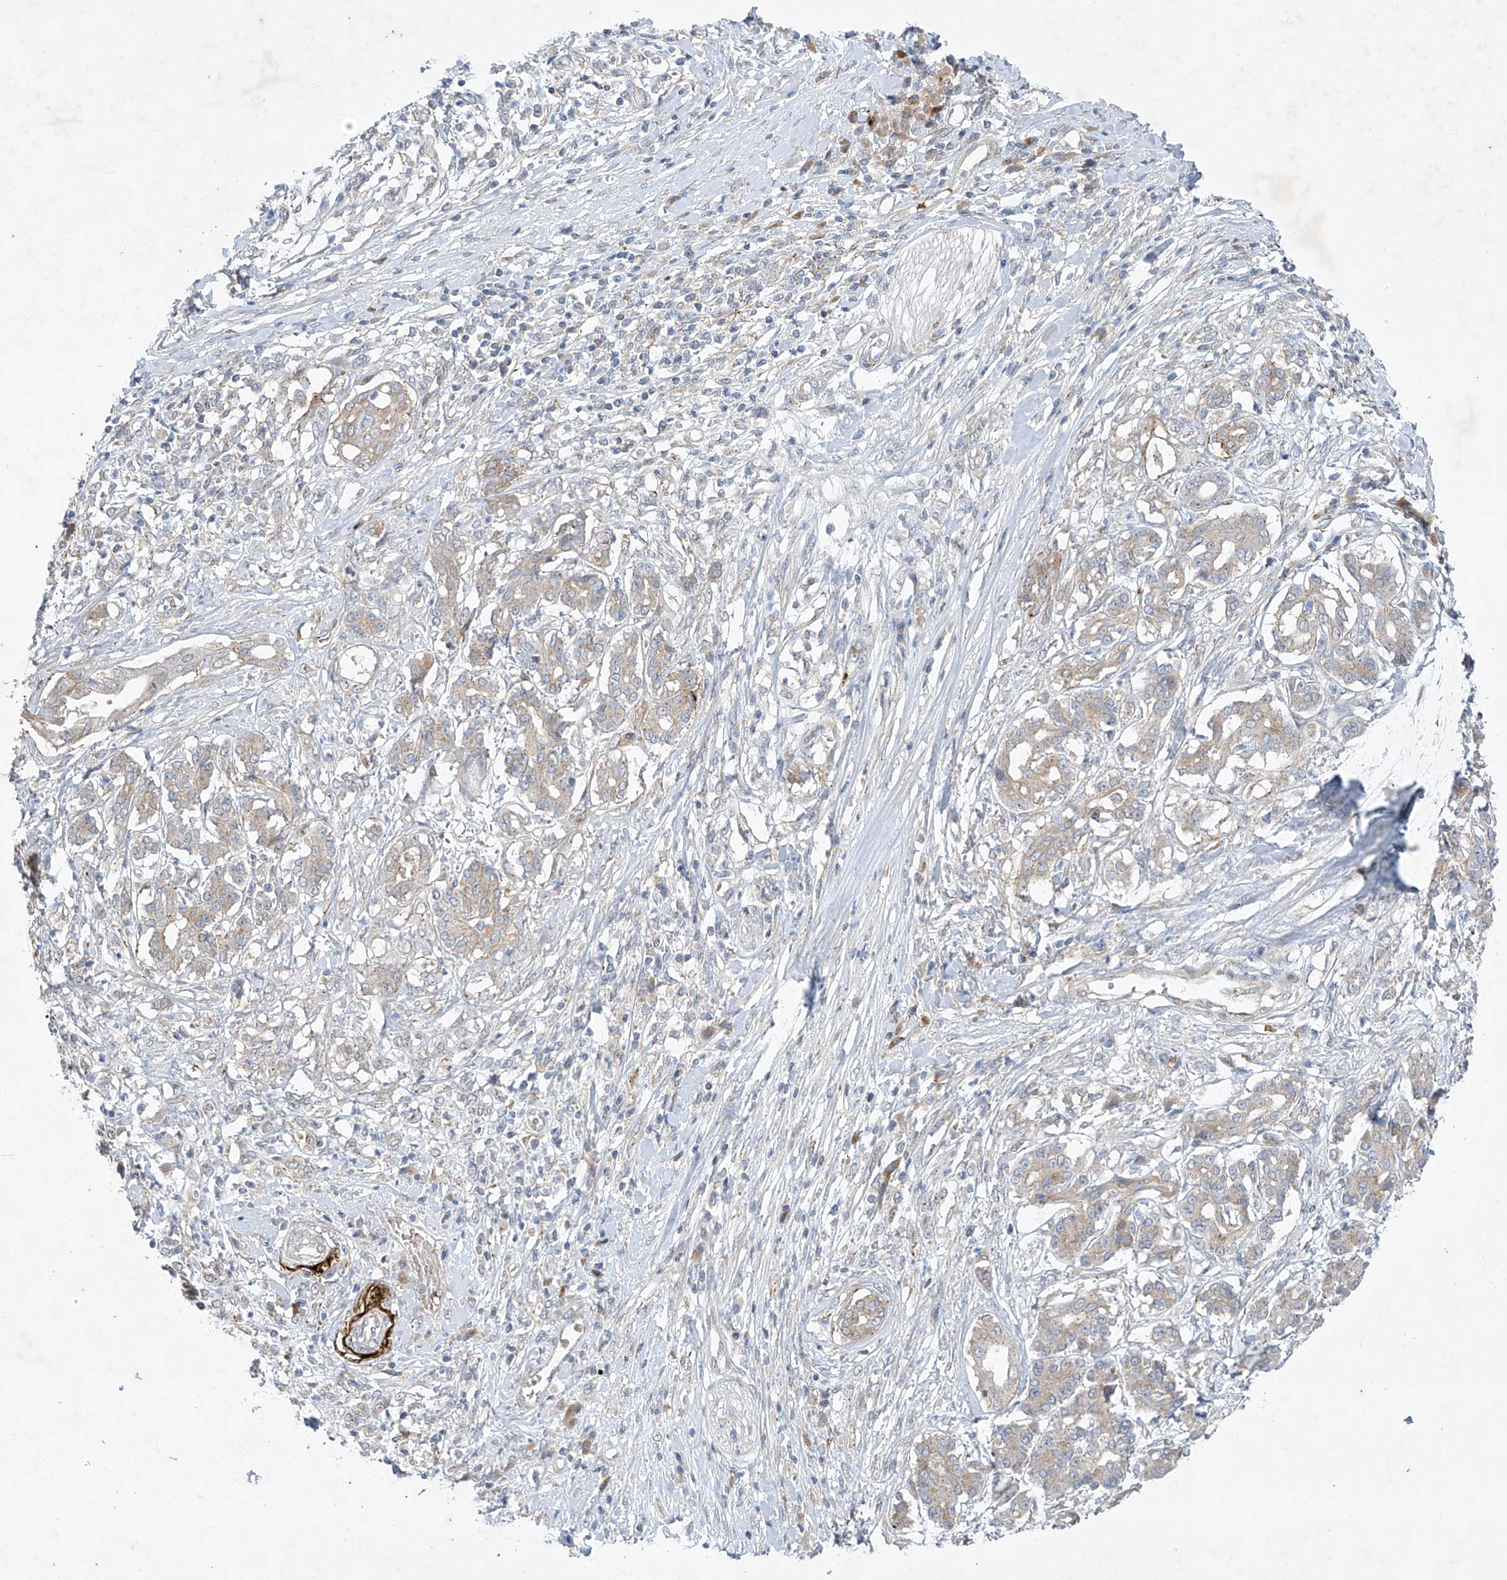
{"staining": {"intensity": "moderate", "quantity": "<25%", "location": "cytoplasmic/membranous"}, "tissue": "pancreatic cancer", "cell_type": "Tumor cells", "image_type": "cancer", "snomed": [{"axis": "morphology", "description": "Adenocarcinoma, NOS"}, {"axis": "topography", "description": "Pancreas"}], "caption": "Pancreatic cancer (adenocarcinoma) tissue displays moderate cytoplasmic/membranous expression in approximately <25% of tumor cells, visualized by immunohistochemistry. The protein is stained brown, and the nuclei are stained in blue (DAB IHC with brightfield microscopy, high magnification).", "gene": "TJAP1", "patient": {"sex": "female", "age": 56}}